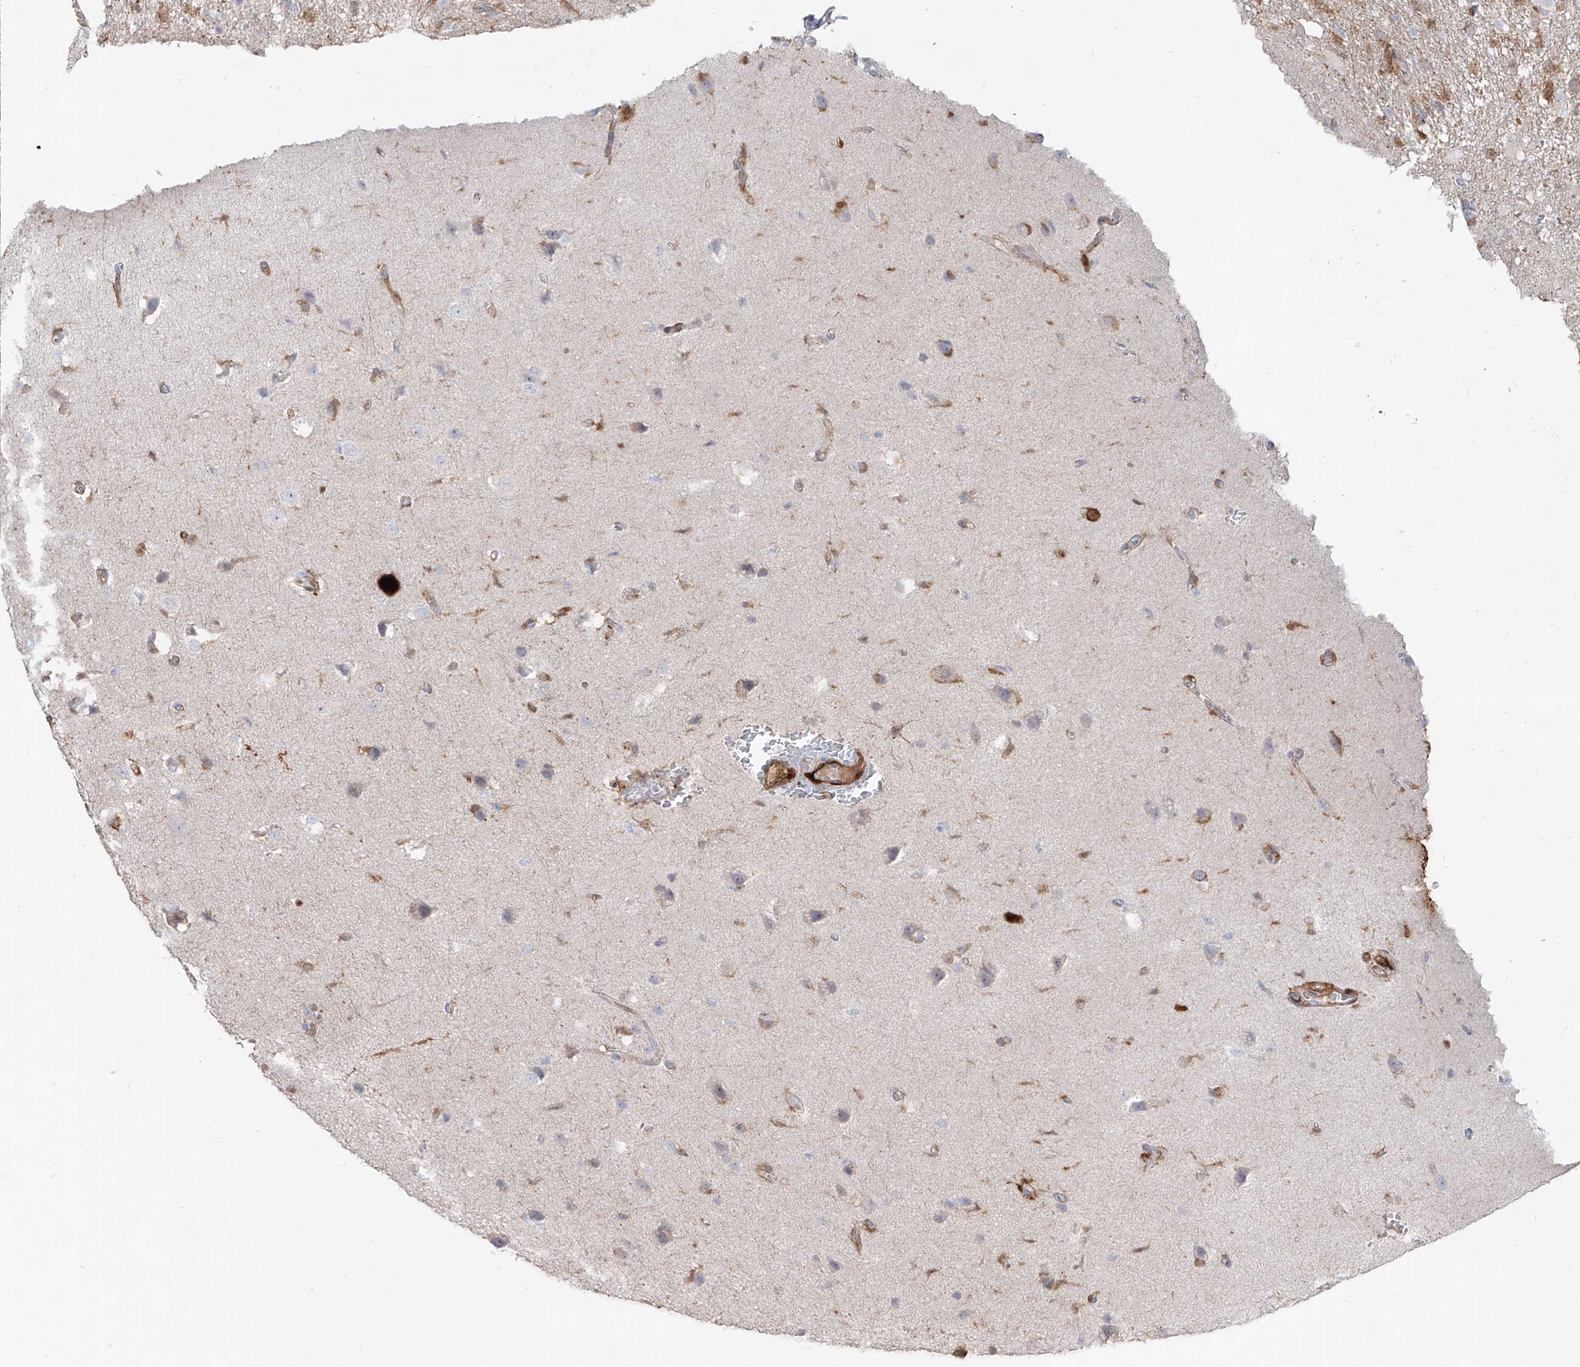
{"staining": {"intensity": "moderate", "quantity": "25%-75%", "location": "cytoplasmic/membranous"}, "tissue": "glioma", "cell_type": "Tumor cells", "image_type": "cancer", "snomed": [{"axis": "morphology", "description": "Glioma, malignant, High grade"}, {"axis": "topography", "description": "Brain"}], "caption": "Immunohistochemical staining of glioma shows moderate cytoplasmic/membranous protein positivity in approximately 25%-75% of tumor cells.", "gene": "KYNU", "patient": {"sex": "female", "age": 57}}